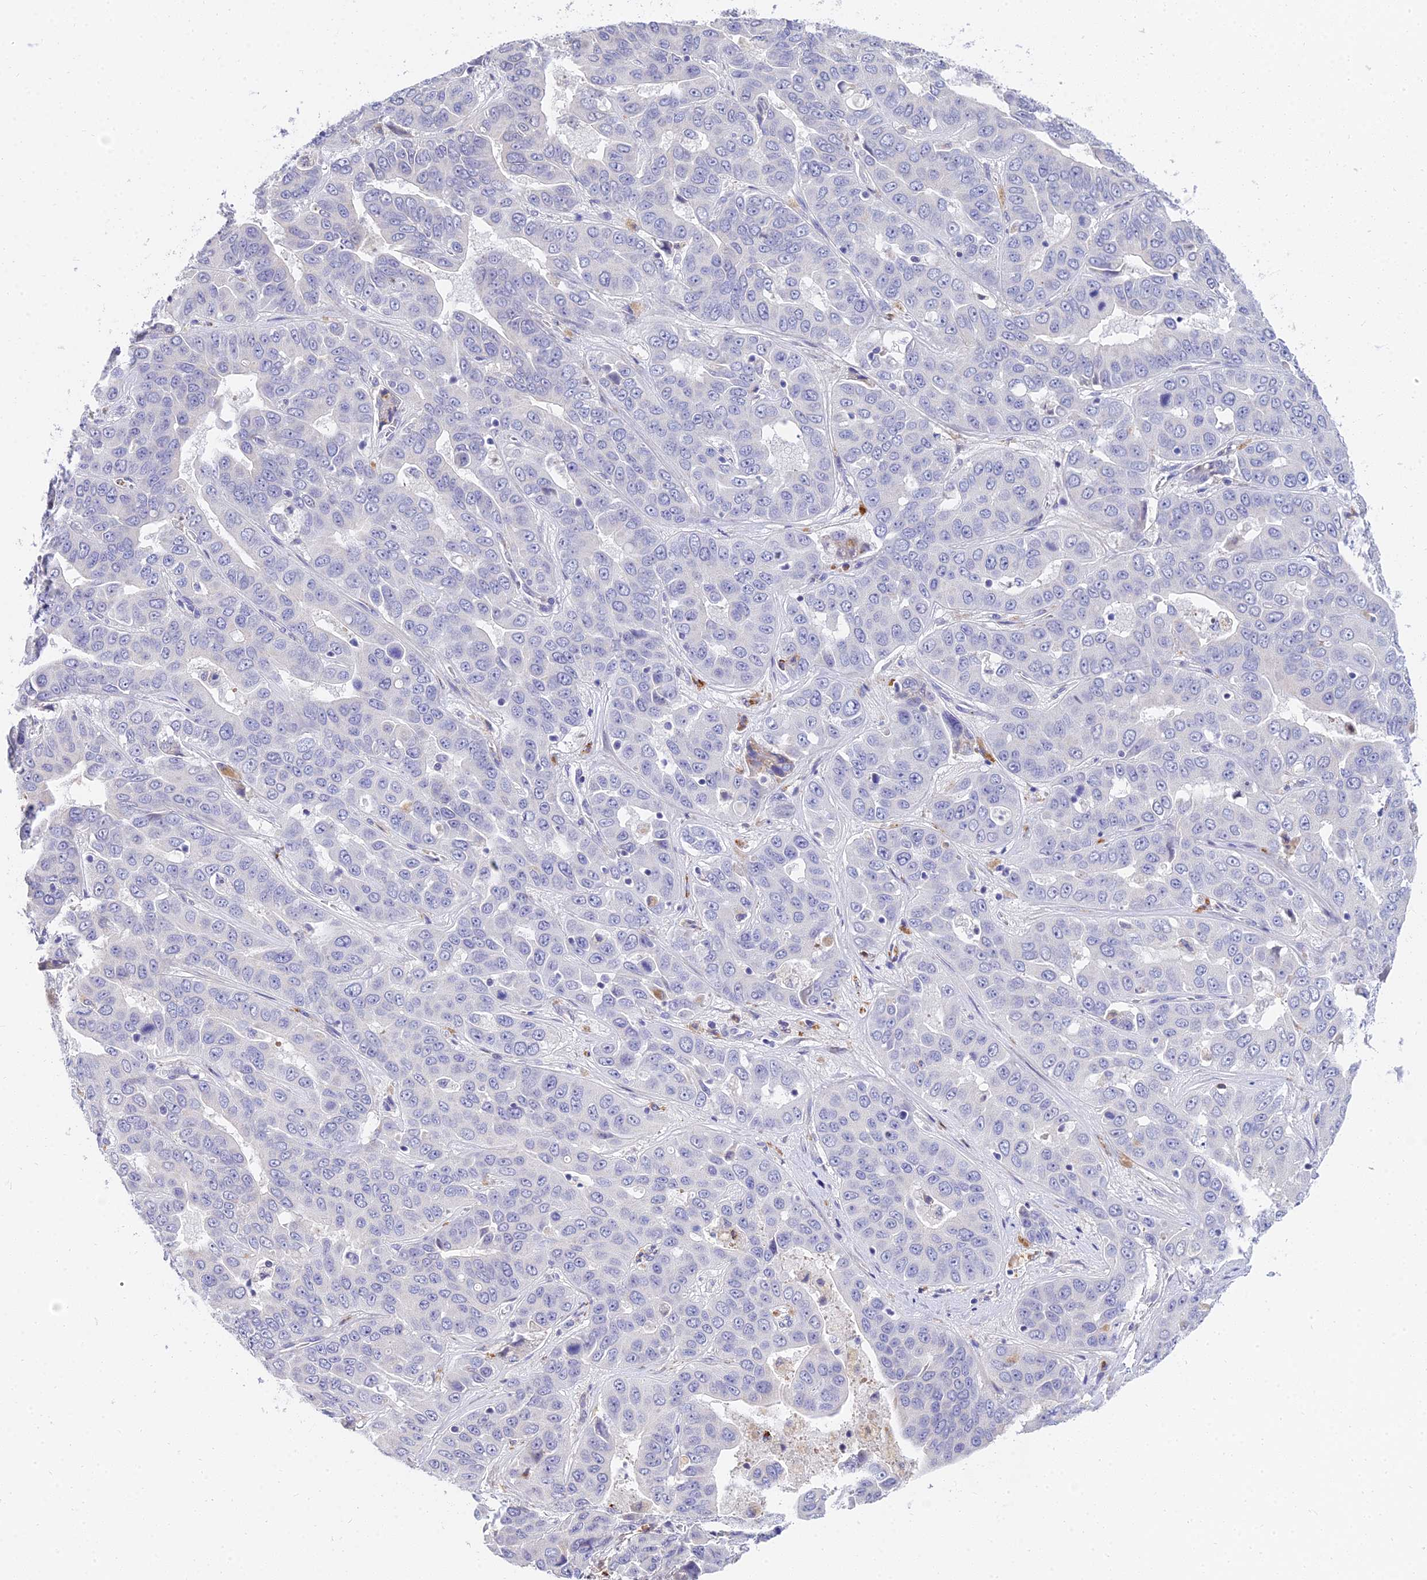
{"staining": {"intensity": "negative", "quantity": "none", "location": "none"}, "tissue": "liver cancer", "cell_type": "Tumor cells", "image_type": "cancer", "snomed": [{"axis": "morphology", "description": "Cholangiocarcinoma"}, {"axis": "topography", "description": "Liver"}], "caption": "The IHC photomicrograph has no significant expression in tumor cells of liver cancer (cholangiocarcinoma) tissue.", "gene": "VWC2L", "patient": {"sex": "female", "age": 52}}